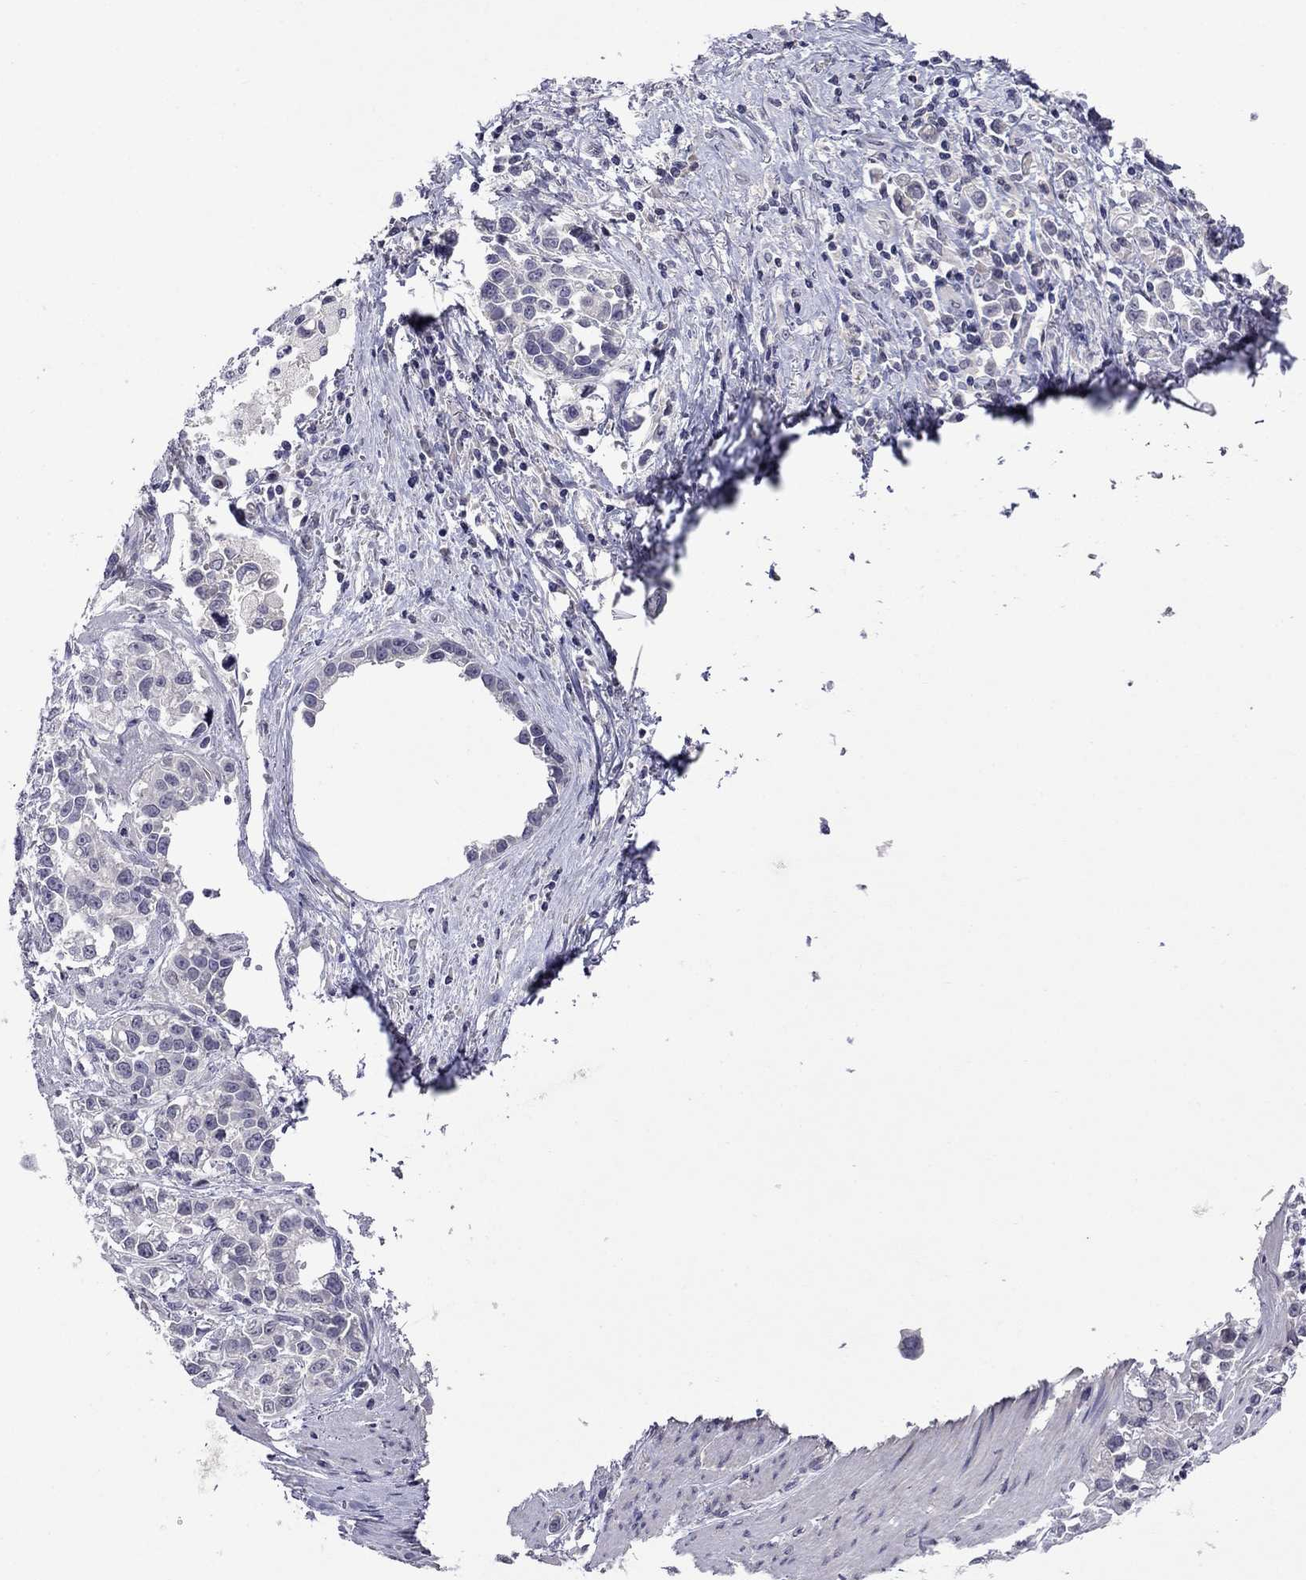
{"staining": {"intensity": "negative", "quantity": "none", "location": "none"}, "tissue": "stomach cancer", "cell_type": "Tumor cells", "image_type": "cancer", "snomed": [{"axis": "morphology", "description": "Adenocarcinoma, NOS"}, {"axis": "topography", "description": "Stomach"}], "caption": "This is an immunohistochemistry image of human stomach adenocarcinoma. There is no expression in tumor cells.", "gene": "STAR", "patient": {"sex": "male", "age": 93}}